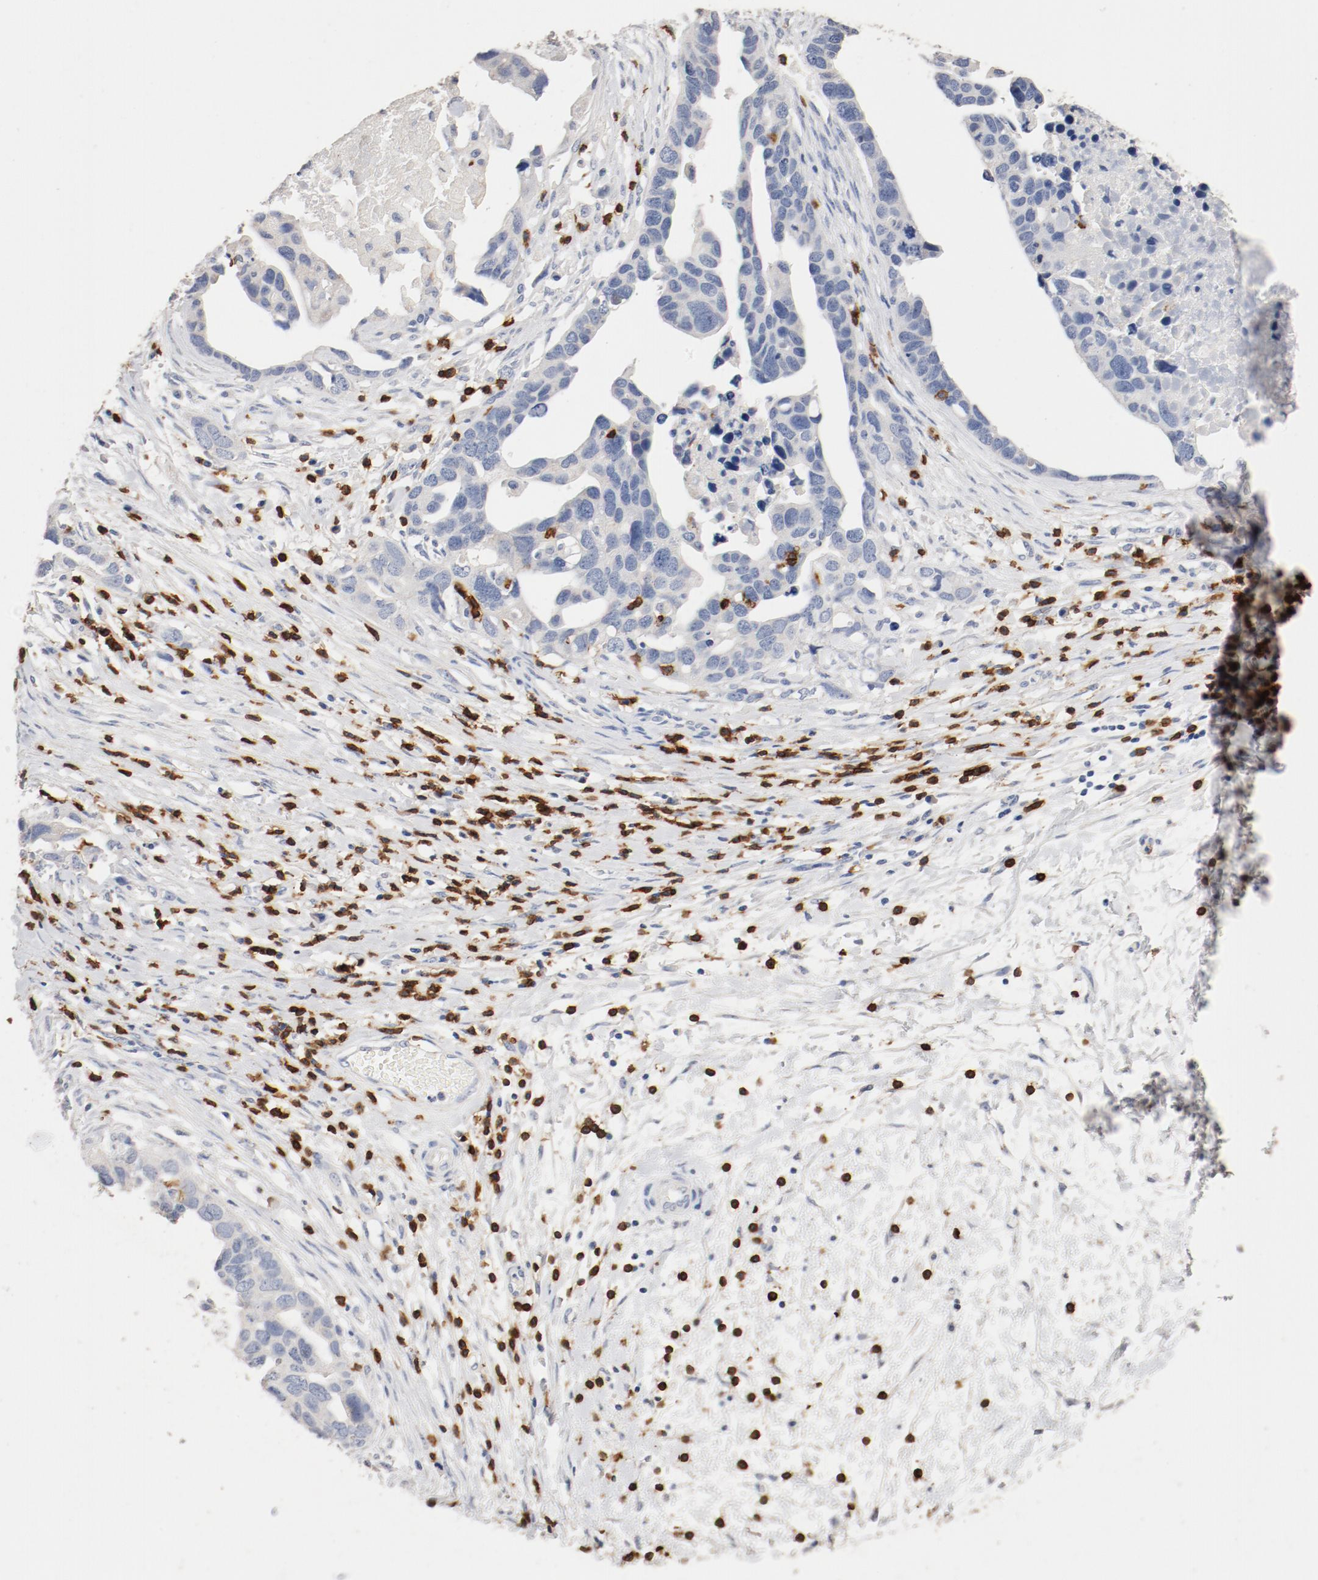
{"staining": {"intensity": "negative", "quantity": "none", "location": "none"}, "tissue": "ovarian cancer", "cell_type": "Tumor cells", "image_type": "cancer", "snomed": [{"axis": "morphology", "description": "Cystadenocarcinoma, serous, NOS"}, {"axis": "topography", "description": "Ovary"}], "caption": "Protein analysis of serous cystadenocarcinoma (ovarian) exhibits no significant positivity in tumor cells.", "gene": "CD247", "patient": {"sex": "female", "age": 54}}